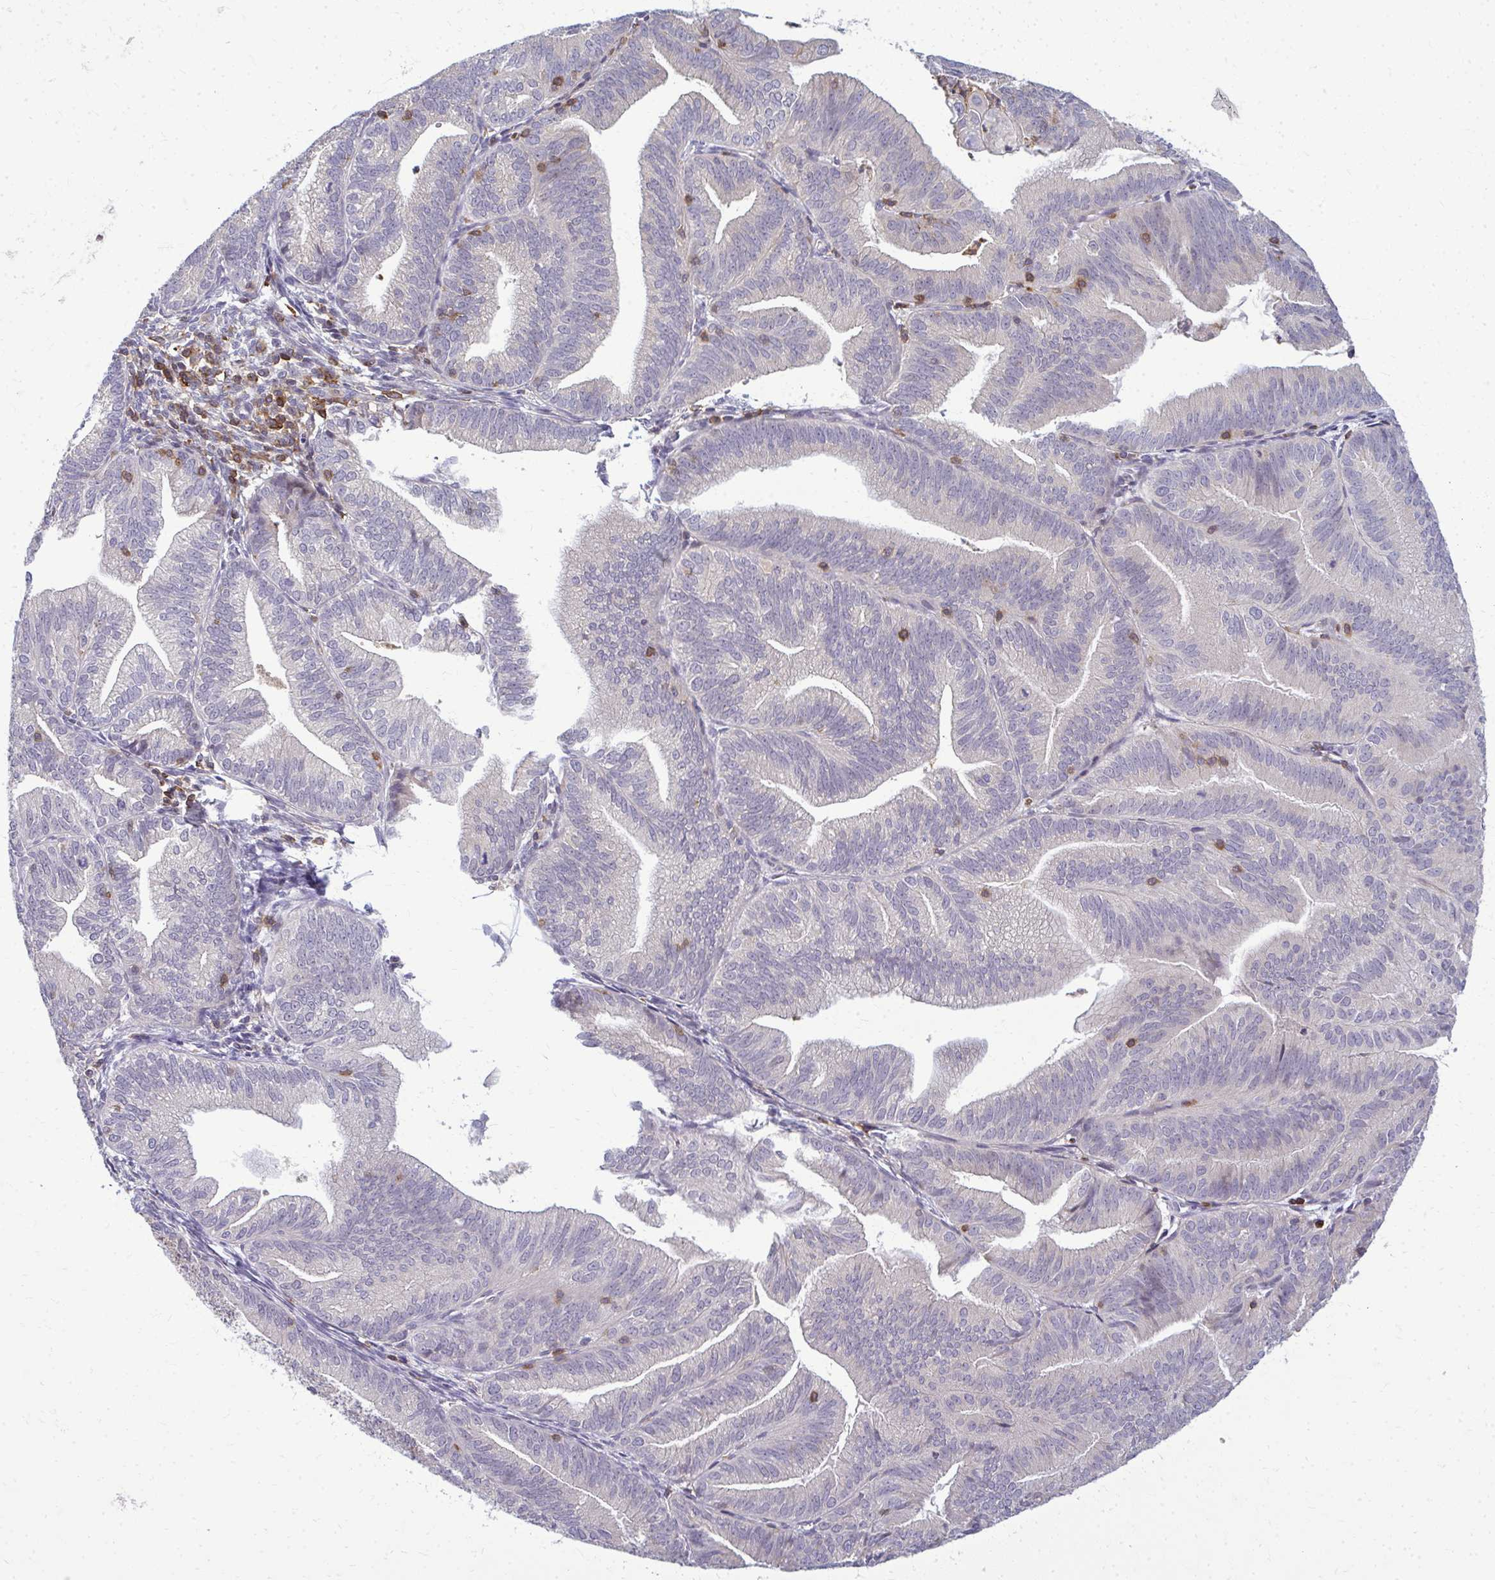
{"staining": {"intensity": "negative", "quantity": "none", "location": "none"}, "tissue": "endometrial cancer", "cell_type": "Tumor cells", "image_type": "cancer", "snomed": [{"axis": "morphology", "description": "Adenocarcinoma, NOS"}, {"axis": "topography", "description": "Endometrium"}], "caption": "Tumor cells show no significant protein staining in adenocarcinoma (endometrial). Brightfield microscopy of immunohistochemistry (IHC) stained with DAB (brown) and hematoxylin (blue), captured at high magnification.", "gene": "AP5M1", "patient": {"sex": "female", "age": 70}}